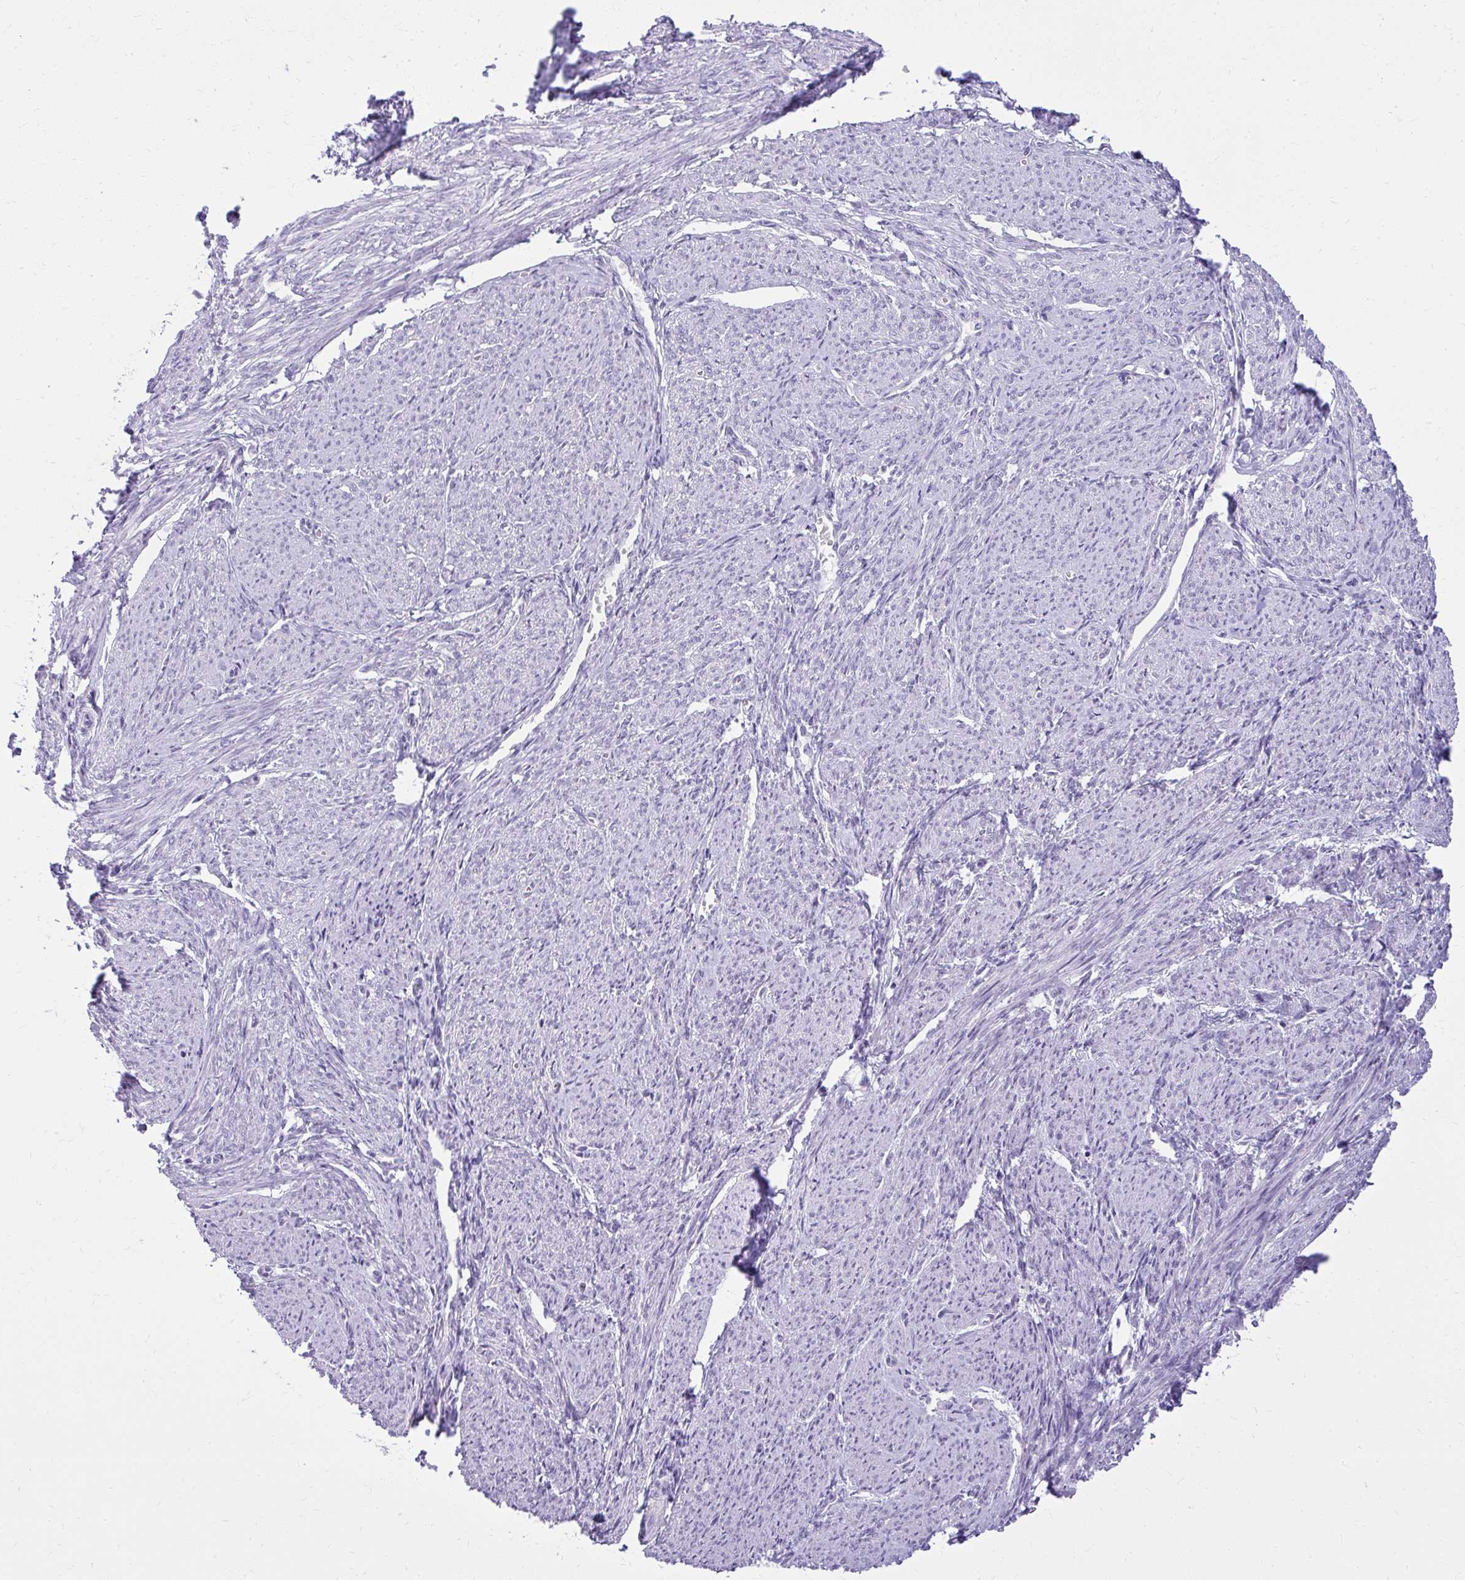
{"staining": {"intensity": "negative", "quantity": "none", "location": "none"}, "tissue": "smooth muscle", "cell_type": "Smooth muscle cells", "image_type": "normal", "snomed": [{"axis": "morphology", "description": "Normal tissue, NOS"}, {"axis": "topography", "description": "Smooth muscle"}], "caption": "Histopathology image shows no significant protein staining in smooth muscle cells of normal smooth muscle. (DAB (3,3'-diaminobenzidine) IHC, high magnification).", "gene": "PRAP1", "patient": {"sex": "female", "age": 65}}